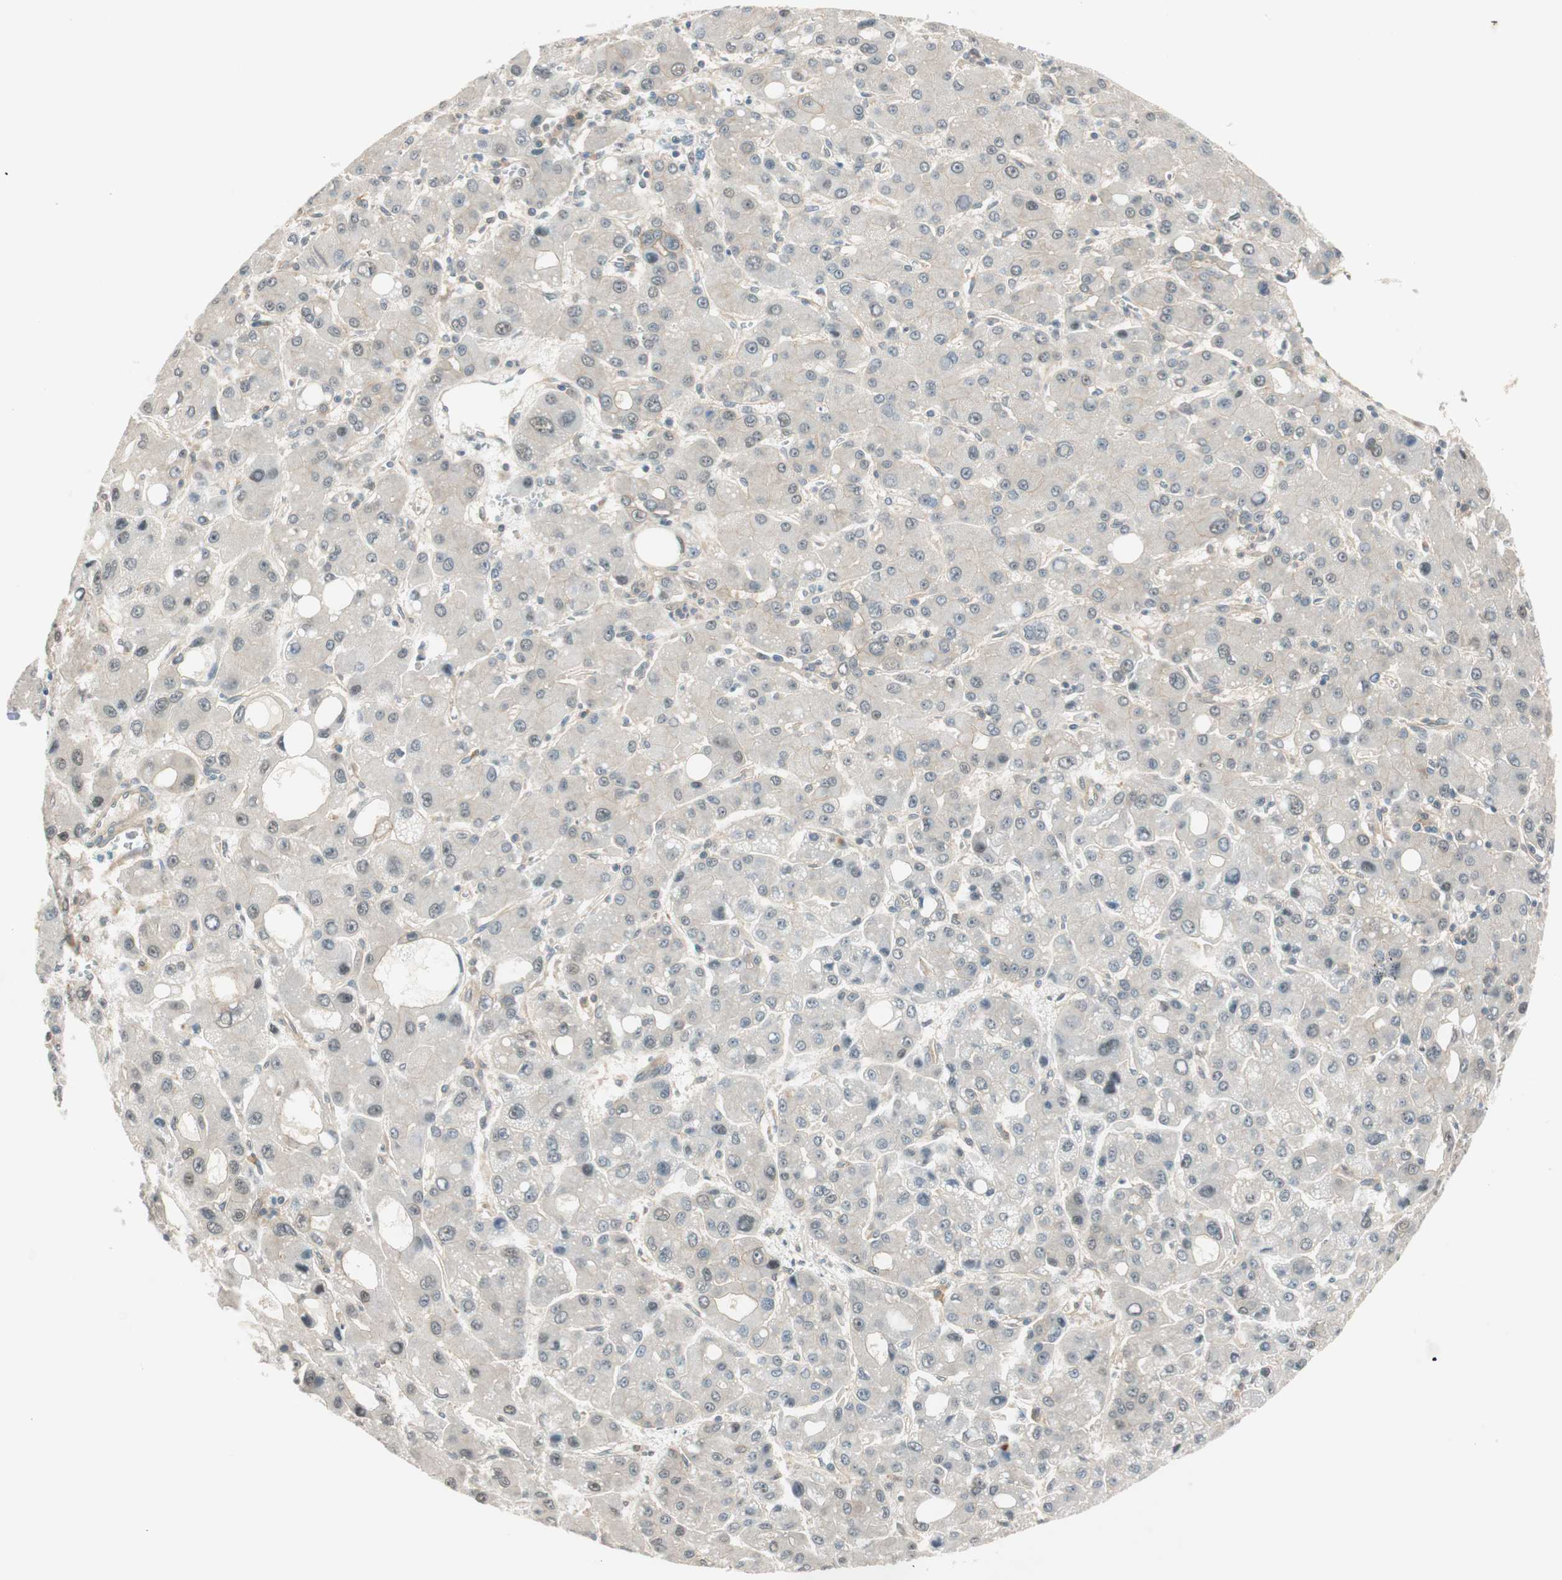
{"staining": {"intensity": "weak", "quantity": "<25%", "location": "cytoplasmic/membranous,nuclear"}, "tissue": "liver cancer", "cell_type": "Tumor cells", "image_type": "cancer", "snomed": [{"axis": "morphology", "description": "Carcinoma, Hepatocellular, NOS"}, {"axis": "topography", "description": "Liver"}], "caption": "A photomicrograph of human hepatocellular carcinoma (liver) is negative for staining in tumor cells. Nuclei are stained in blue.", "gene": "PSMD8", "patient": {"sex": "male", "age": 55}}